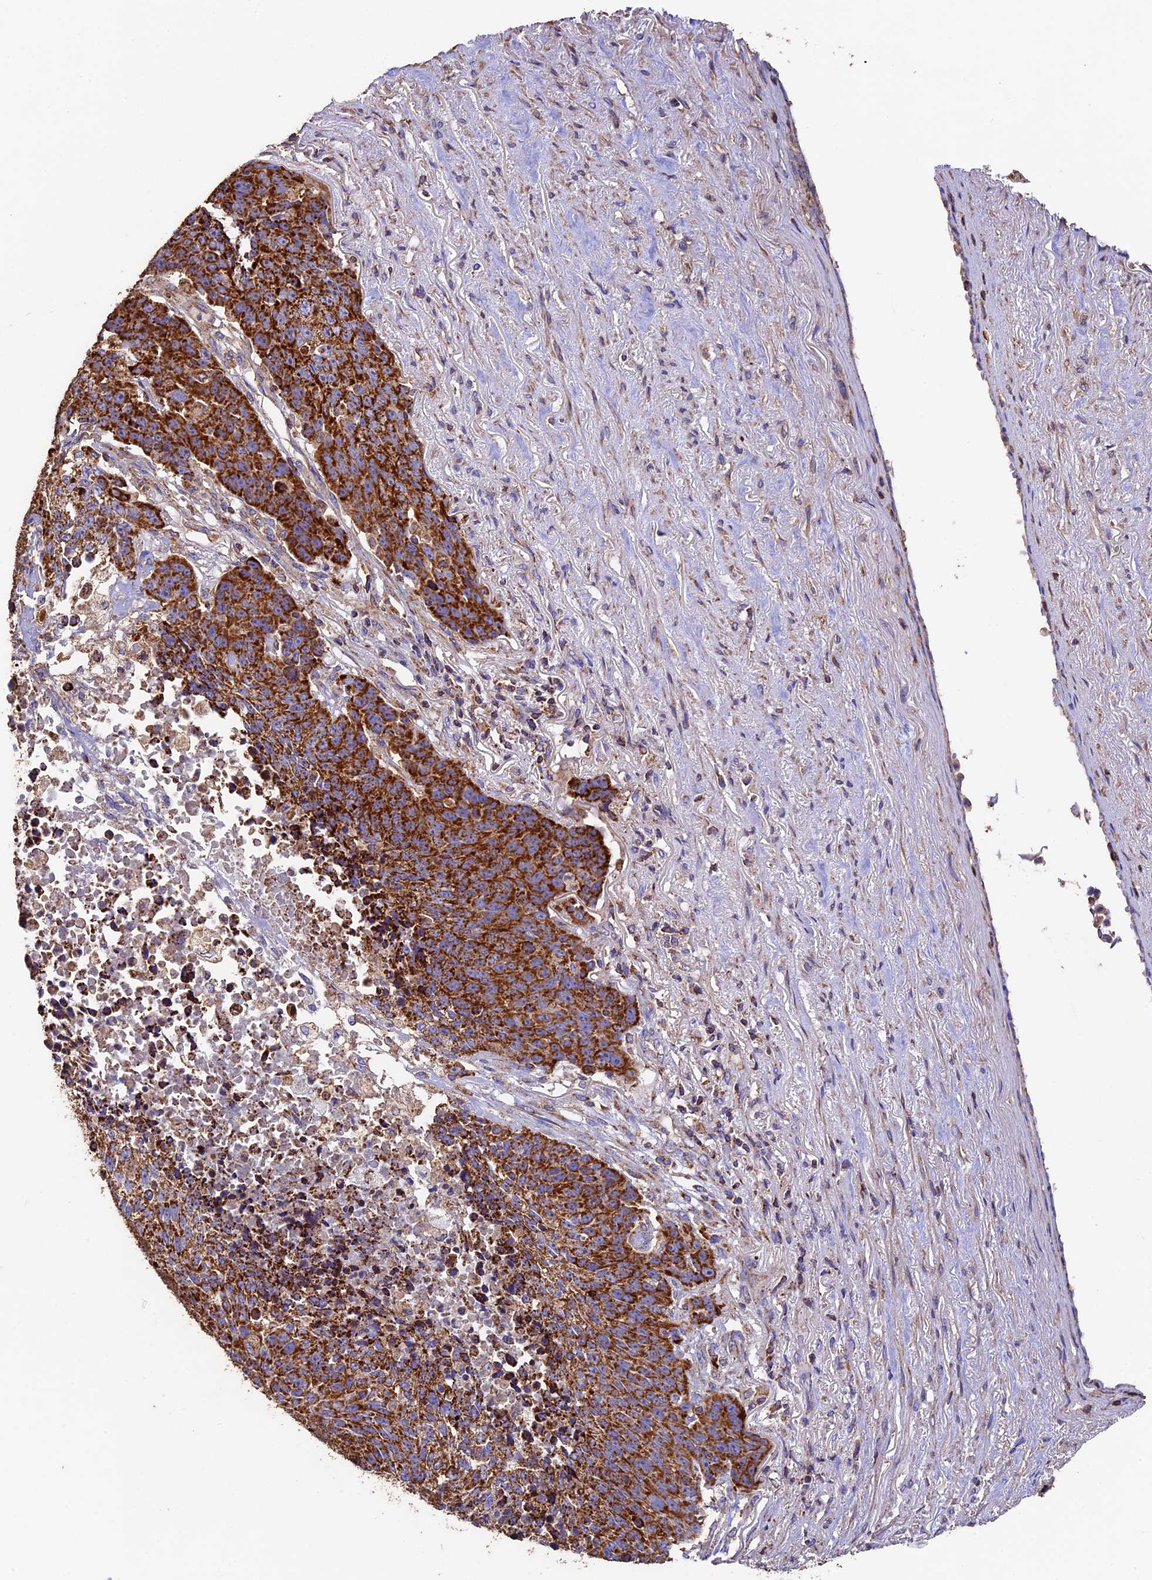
{"staining": {"intensity": "strong", "quantity": ">75%", "location": "cytoplasmic/membranous"}, "tissue": "lung cancer", "cell_type": "Tumor cells", "image_type": "cancer", "snomed": [{"axis": "morphology", "description": "Normal tissue, NOS"}, {"axis": "morphology", "description": "Squamous cell carcinoma, NOS"}, {"axis": "topography", "description": "Lymph node"}, {"axis": "topography", "description": "Lung"}], "caption": "Immunohistochemical staining of human lung squamous cell carcinoma exhibits high levels of strong cytoplasmic/membranous protein staining in approximately >75% of tumor cells. (IHC, brightfield microscopy, high magnification).", "gene": "ADAT1", "patient": {"sex": "male", "age": 66}}